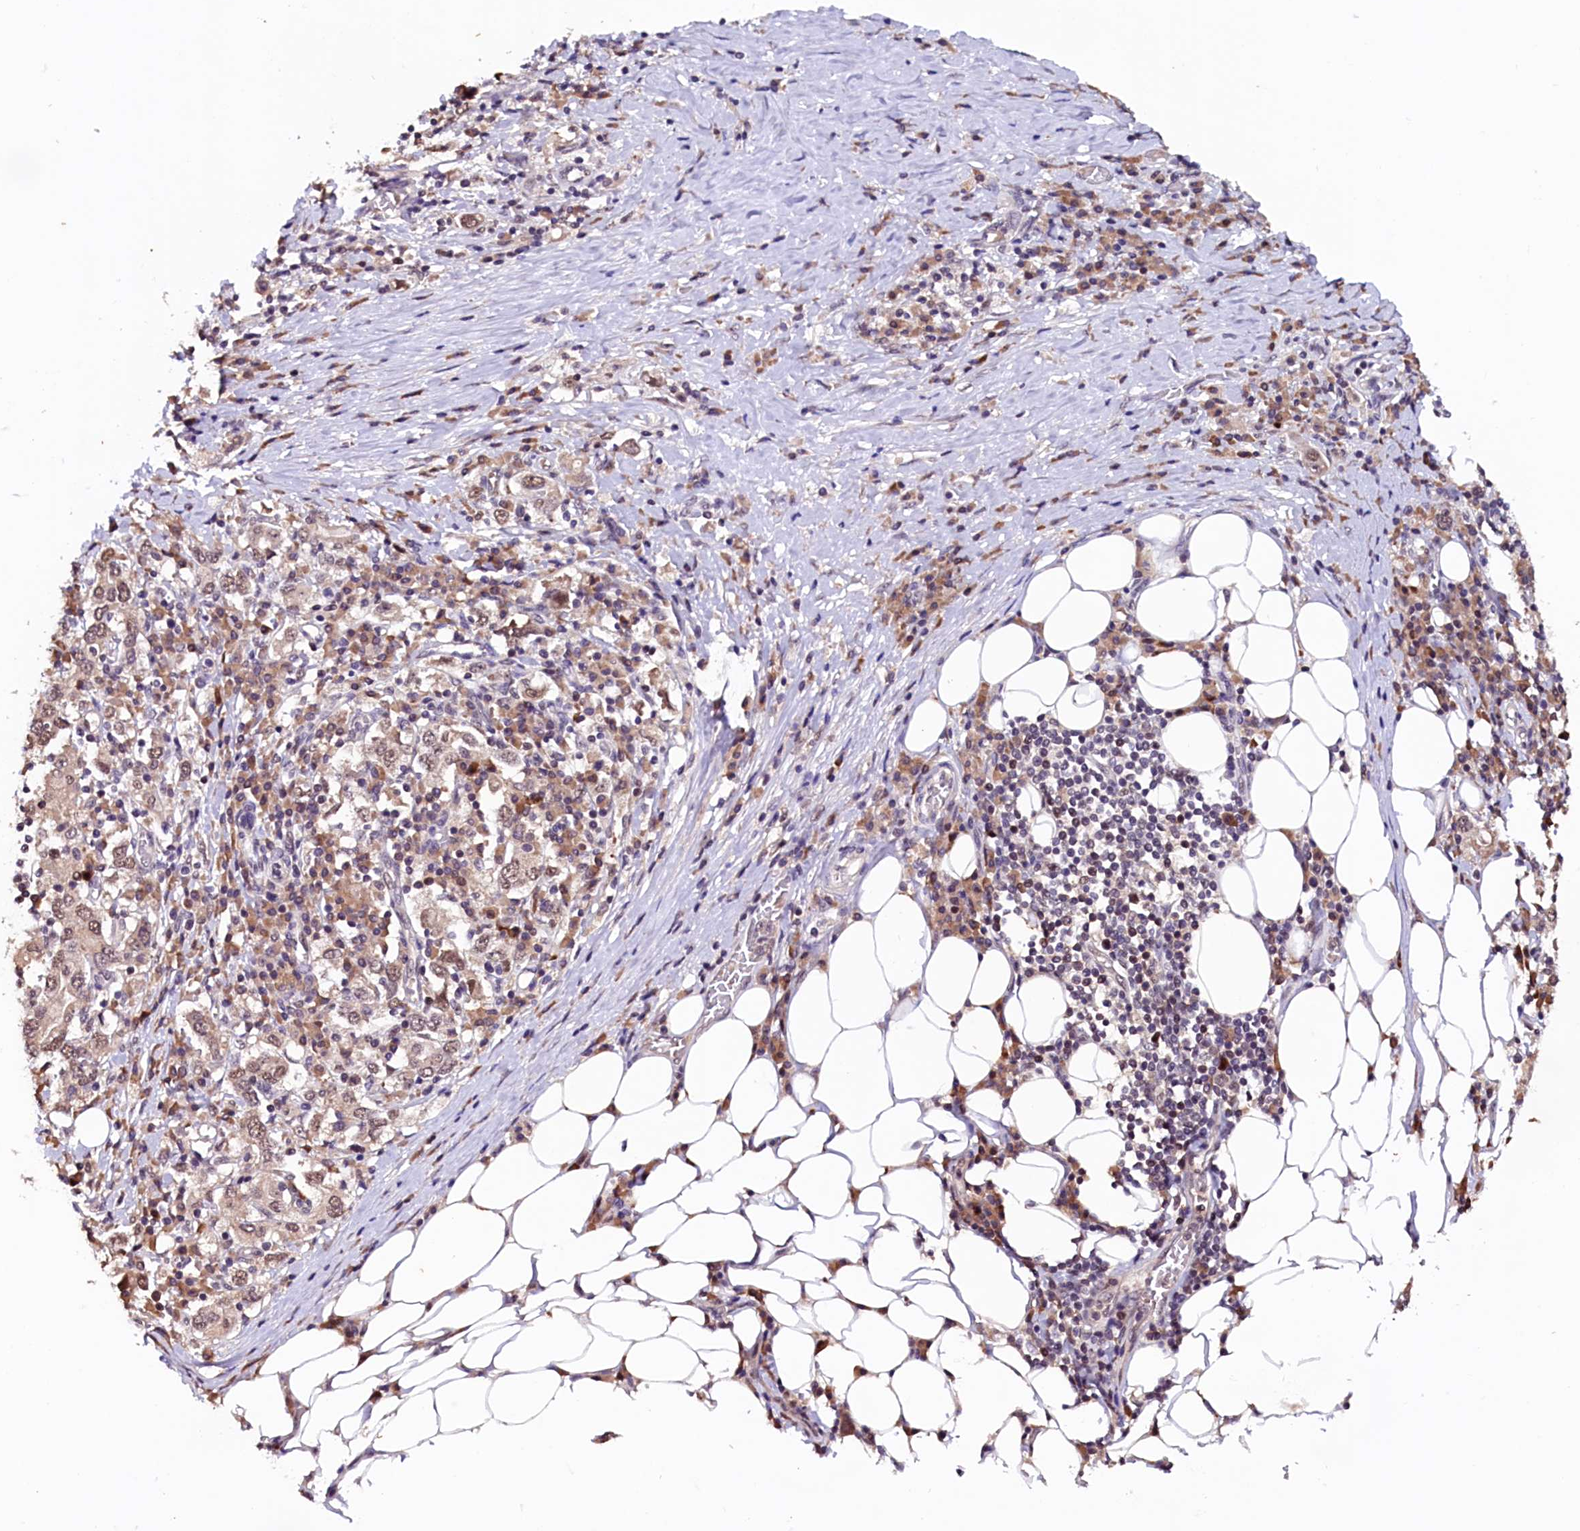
{"staining": {"intensity": "weak", "quantity": ">75%", "location": "cytoplasmic/membranous,nuclear"}, "tissue": "stomach cancer", "cell_type": "Tumor cells", "image_type": "cancer", "snomed": [{"axis": "morphology", "description": "Adenocarcinoma, NOS"}, {"axis": "topography", "description": "Stomach, upper"}, {"axis": "topography", "description": "Stomach"}], "caption": "This is an image of immunohistochemistry (IHC) staining of stomach cancer (adenocarcinoma), which shows weak positivity in the cytoplasmic/membranous and nuclear of tumor cells.", "gene": "RNMT", "patient": {"sex": "male", "age": 62}}